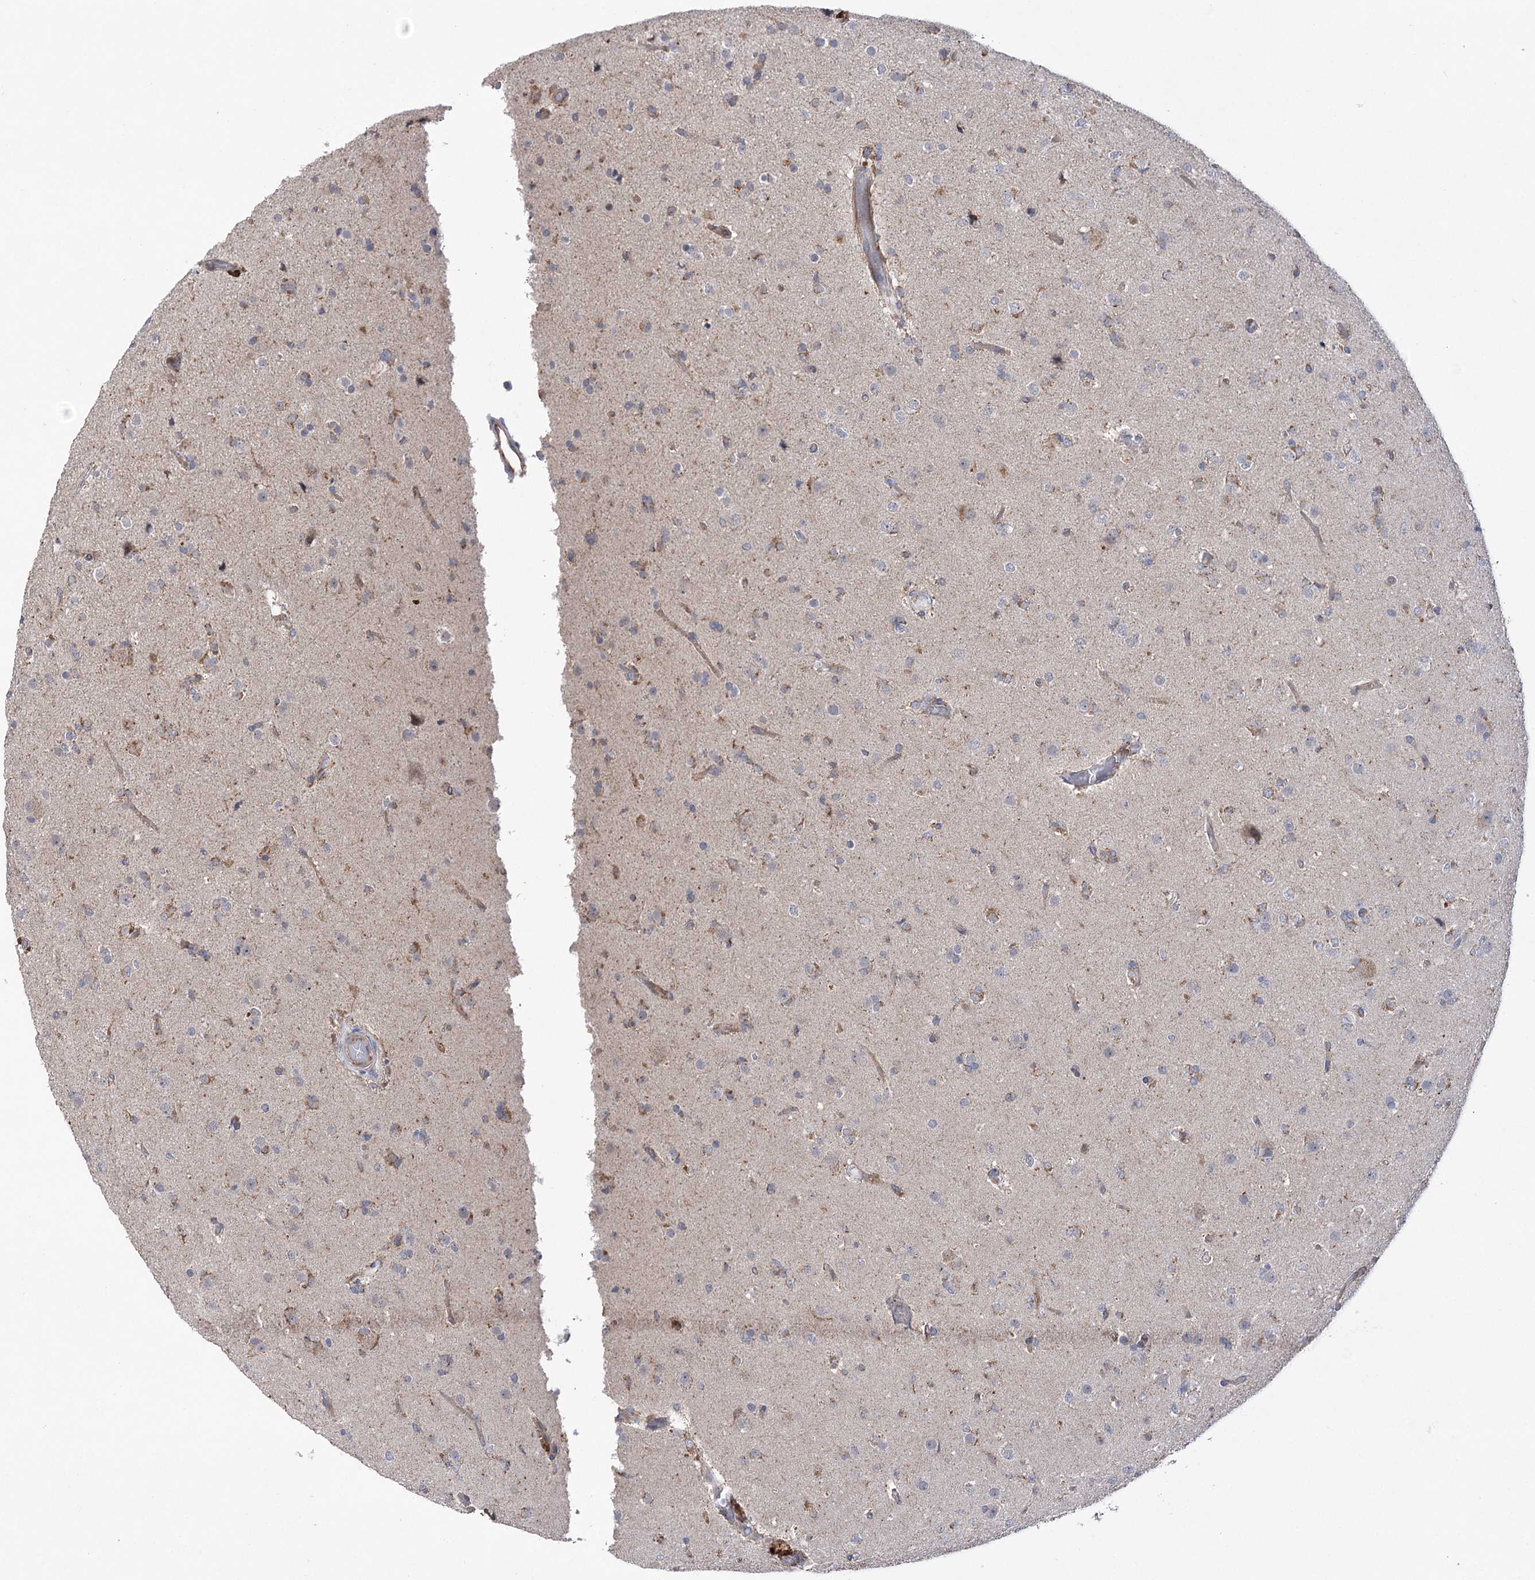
{"staining": {"intensity": "moderate", "quantity": "<25%", "location": "cytoplasmic/membranous"}, "tissue": "glioma", "cell_type": "Tumor cells", "image_type": "cancer", "snomed": [{"axis": "morphology", "description": "Glioma, malignant, Low grade"}, {"axis": "topography", "description": "Brain"}], "caption": "Approximately <25% of tumor cells in human malignant glioma (low-grade) show moderate cytoplasmic/membranous protein positivity as visualized by brown immunohistochemical staining.", "gene": "ECHDC3", "patient": {"sex": "male", "age": 65}}